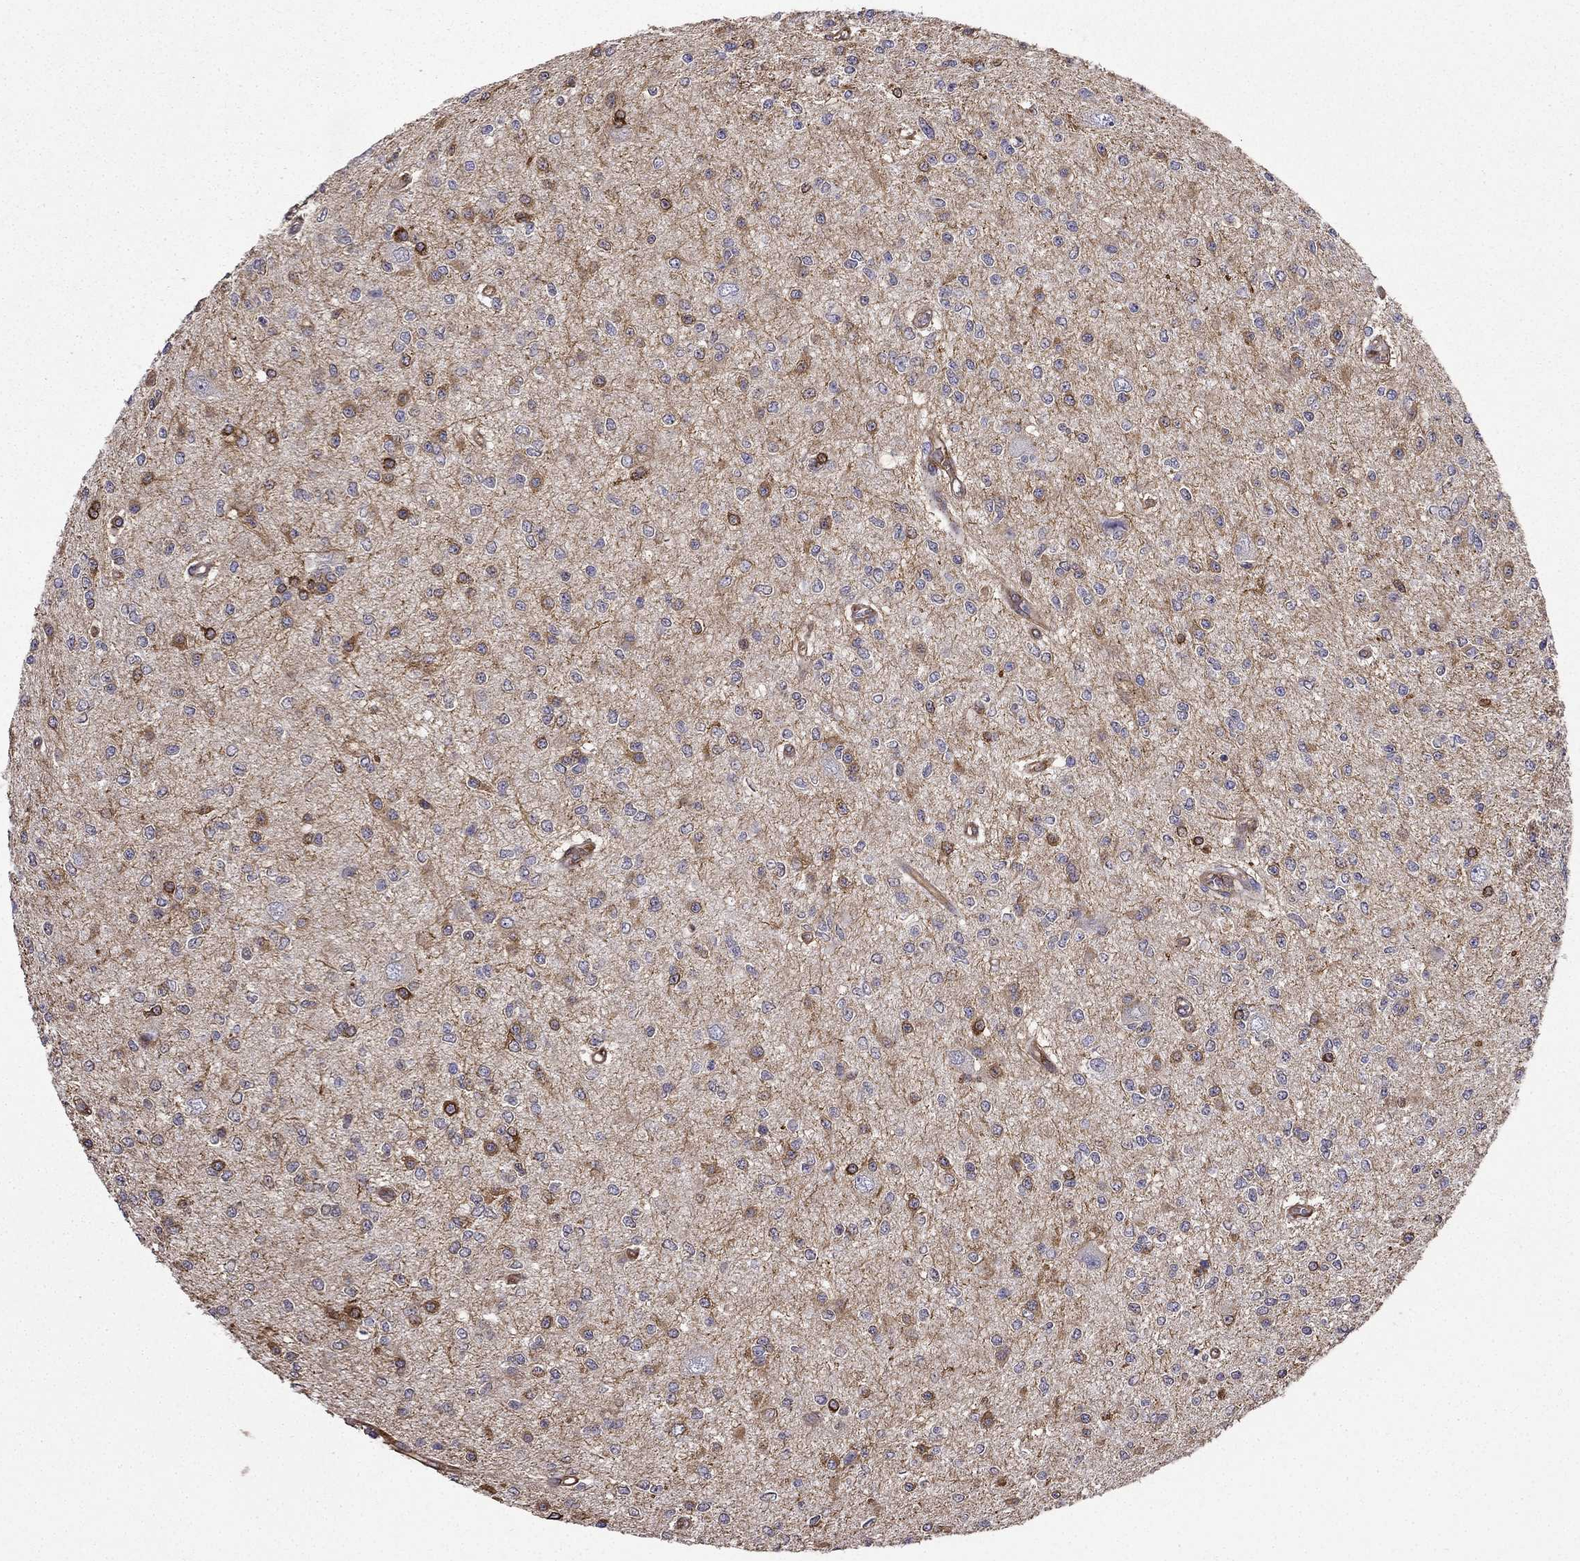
{"staining": {"intensity": "moderate", "quantity": "<25%", "location": "cytoplasmic/membranous"}, "tissue": "glioma", "cell_type": "Tumor cells", "image_type": "cancer", "snomed": [{"axis": "morphology", "description": "Glioma, malignant, Low grade"}, {"axis": "topography", "description": "Brain"}], "caption": "Tumor cells reveal low levels of moderate cytoplasmic/membranous positivity in approximately <25% of cells in malignant low-grade glioma.", "gene": "MAP4", "patient": {"sex": "male", "age": 67}}